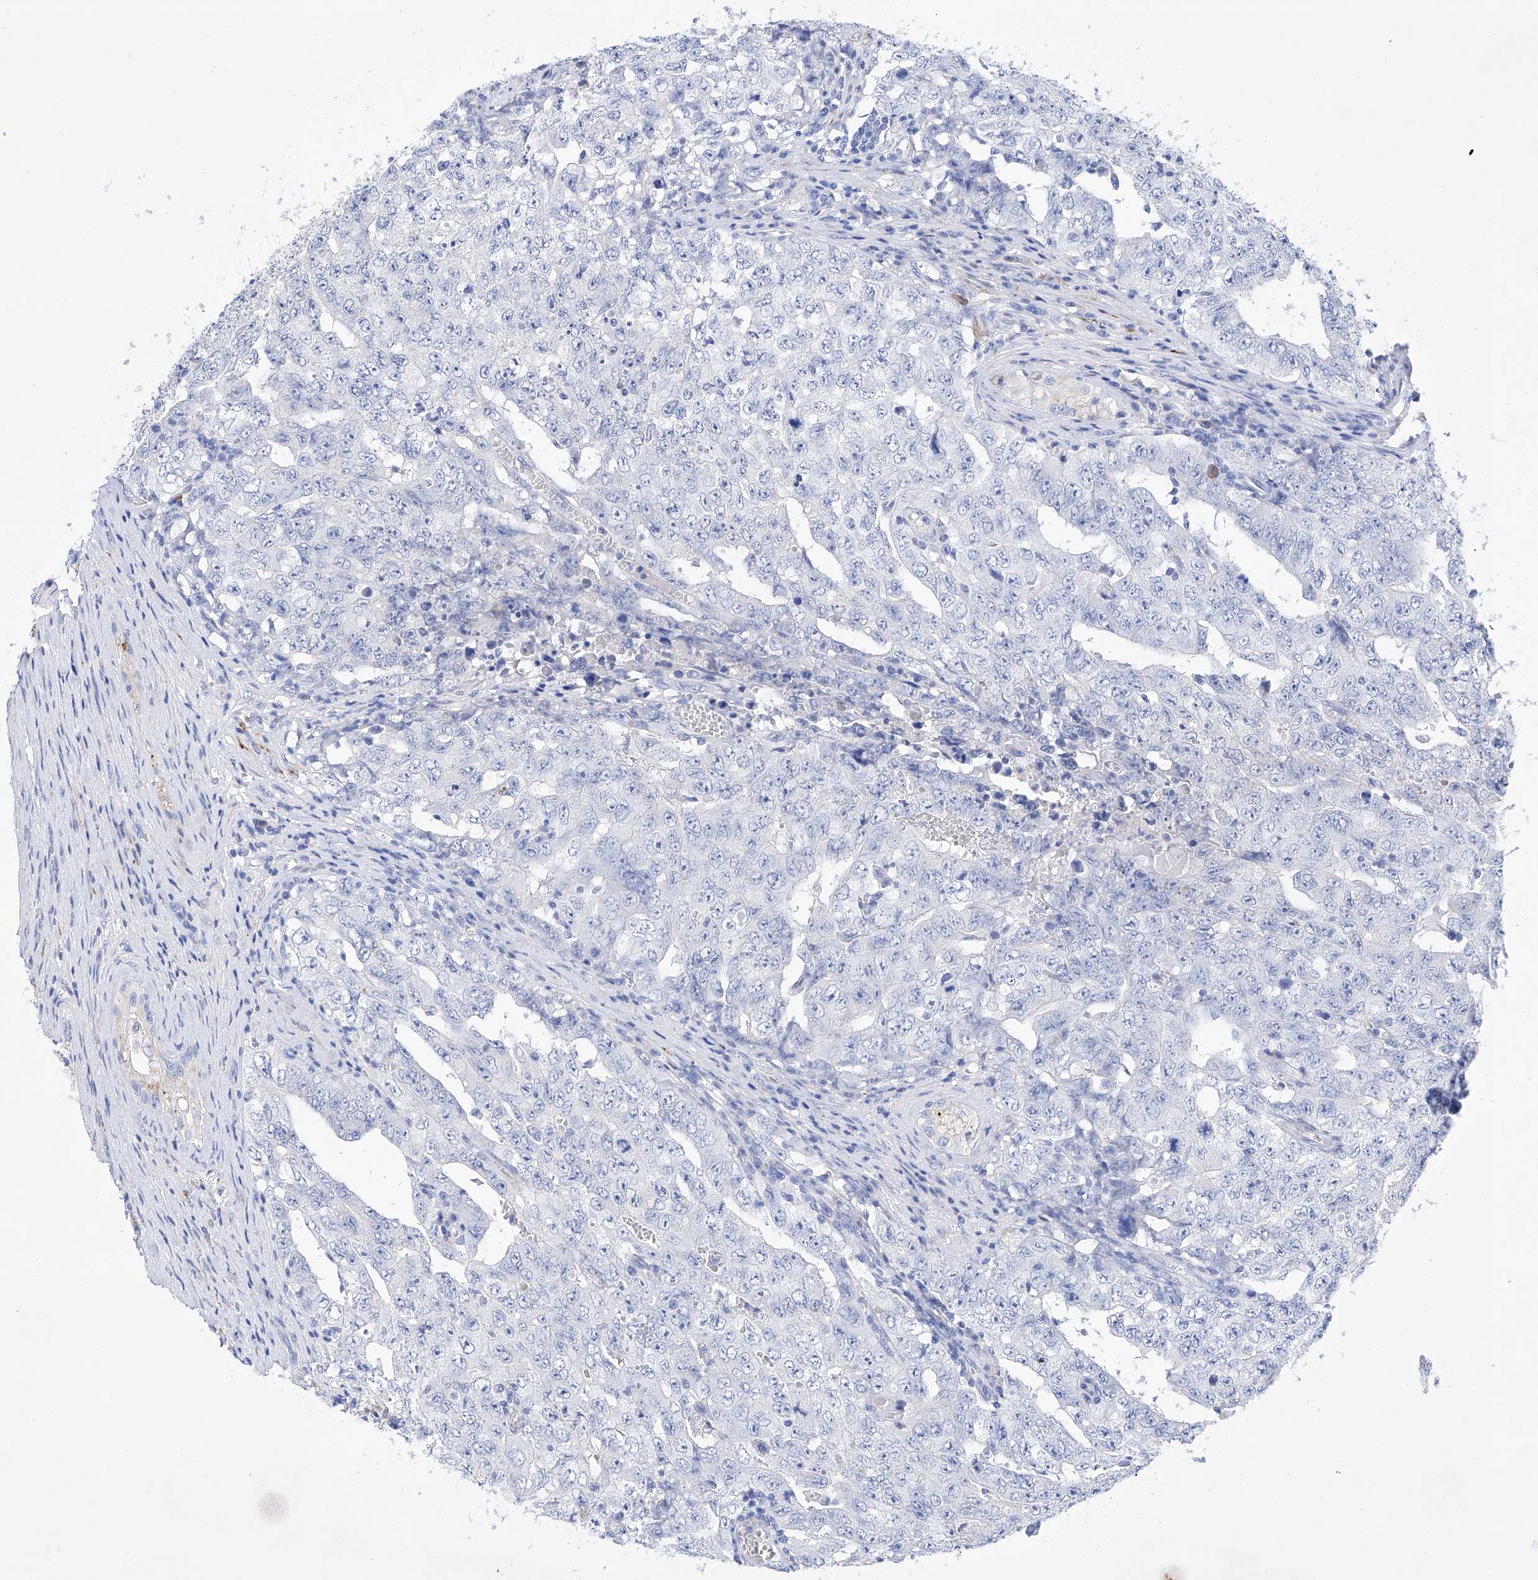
{"staining": {"intensity": "negative", "quantity": "none", "location": "none"}, "tissue": "testis cancer", "cell_type": "Tumor cells", "image_type": "cancer", "snomed": [{"axis": "morphology", "description": "Carcinoma, Embryonal, NOS"}, {"axis": "topography", "description": "Testis"}], "caption": "A photomicrograph of embryonal carcinoma (testis) stained for a protein demonstrates no brown staining in tumor cells. Brightfield microscopy of IHC stained with DAB (brown) and hematoxylin (blue), captured at high magnification.", "gene": "LURAP1", "patient": {"sex": "male", "age": 26}}